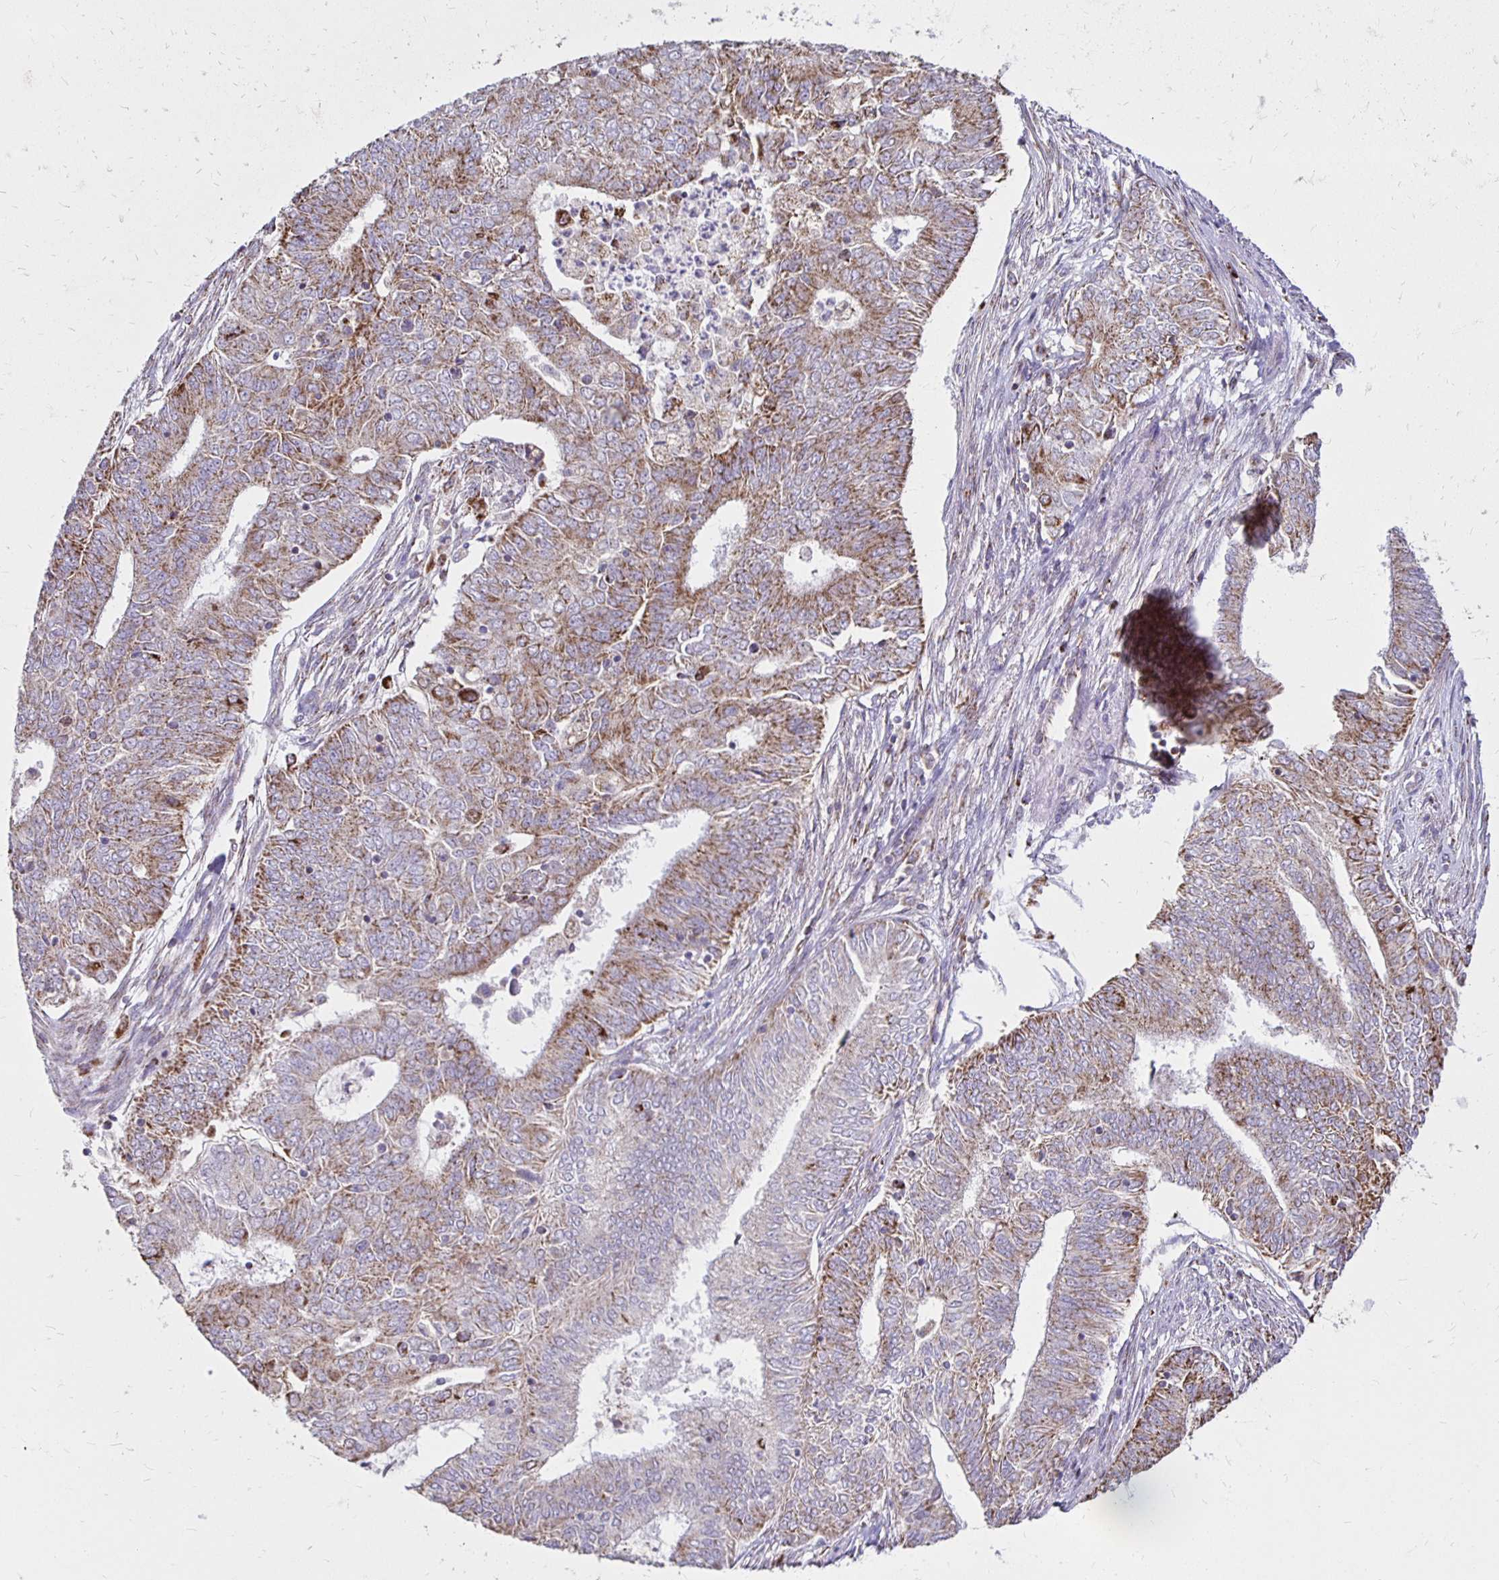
{"staining": {"intensity": "weak", "quantity": "25%-75%", "location": "cytoplasmic/membranous"}, "tissue": "endometrial cancer", "cell_type": "Tumor cells", "image_type": "cancer", "snomed": [{"axis": "morphology", "description": "Adenocarcinoma, NOS"}, {"axis": "topography", "description": "Endometrium"}], "caption": "A brown stain highlights weak cytoplasmic/membranous staining of a protein in endometrial adenocarcinoma tumor cells. The staining is performed using DAB brown chromogen to label protein expression. The nuclei are counter-stained blue using hematoxylin.", "gene": "IER3", "patient": {"sex": "female", "age": 62}}